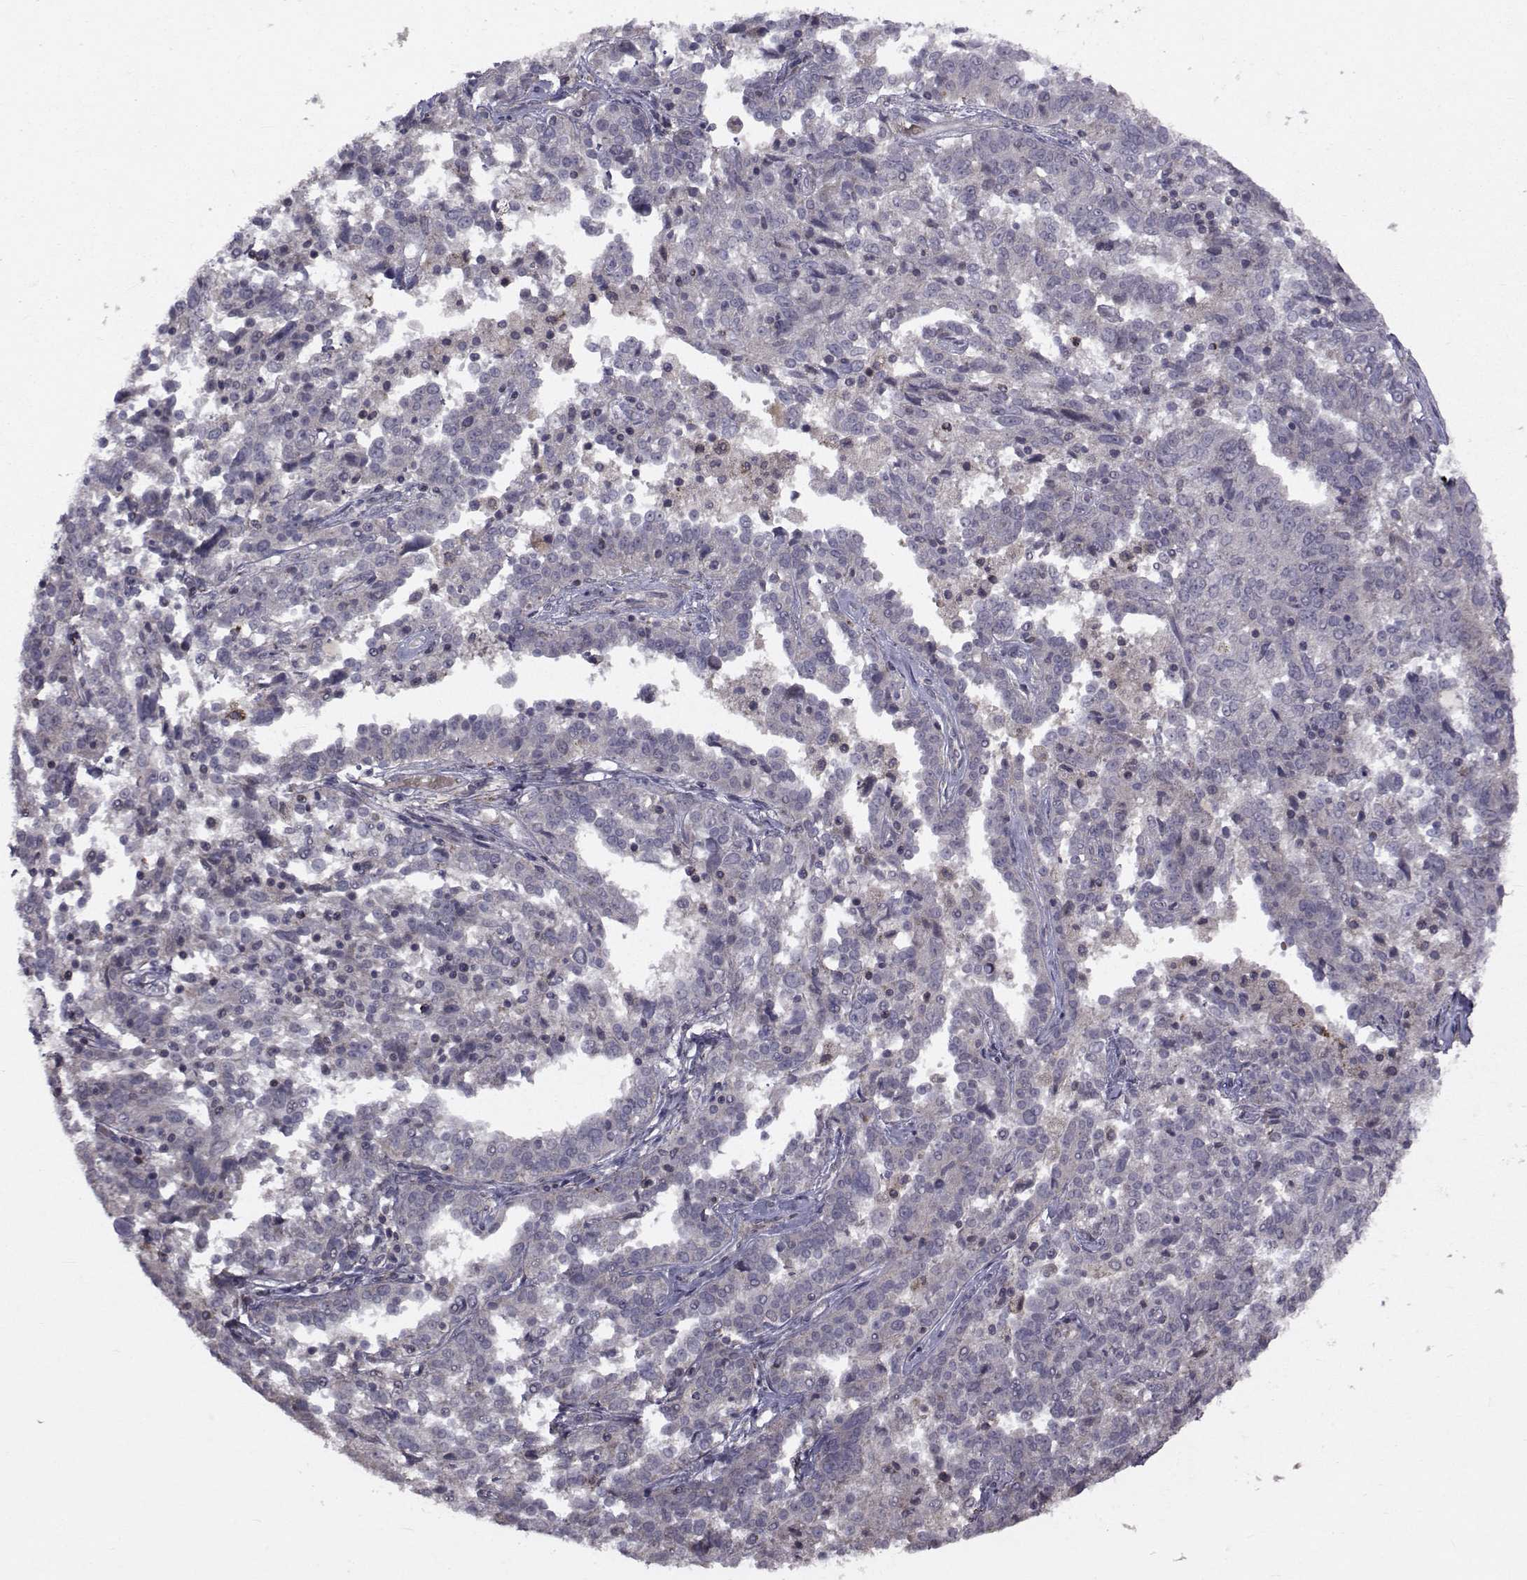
{"staining": {"intensity": "negative", "quantity": "none", "location": "none"}, "tissue": "ovarian cancer", "cell_type": "Tumor cells", "image_type": "cancer", "snomed": [{"axis": "morphology", "description": "Cystadenocarcinoma, serous, NOS"}, {"axis": "topography", "description": "Ovary"}], "caption": "Ovarian cancer (serous cystadenocarcinoma) stained for a protein using immunohistochemistry exhibits no expression tumor cells.", "gene": "FDXR", "patient": {"sex": "female", "age": 67}}